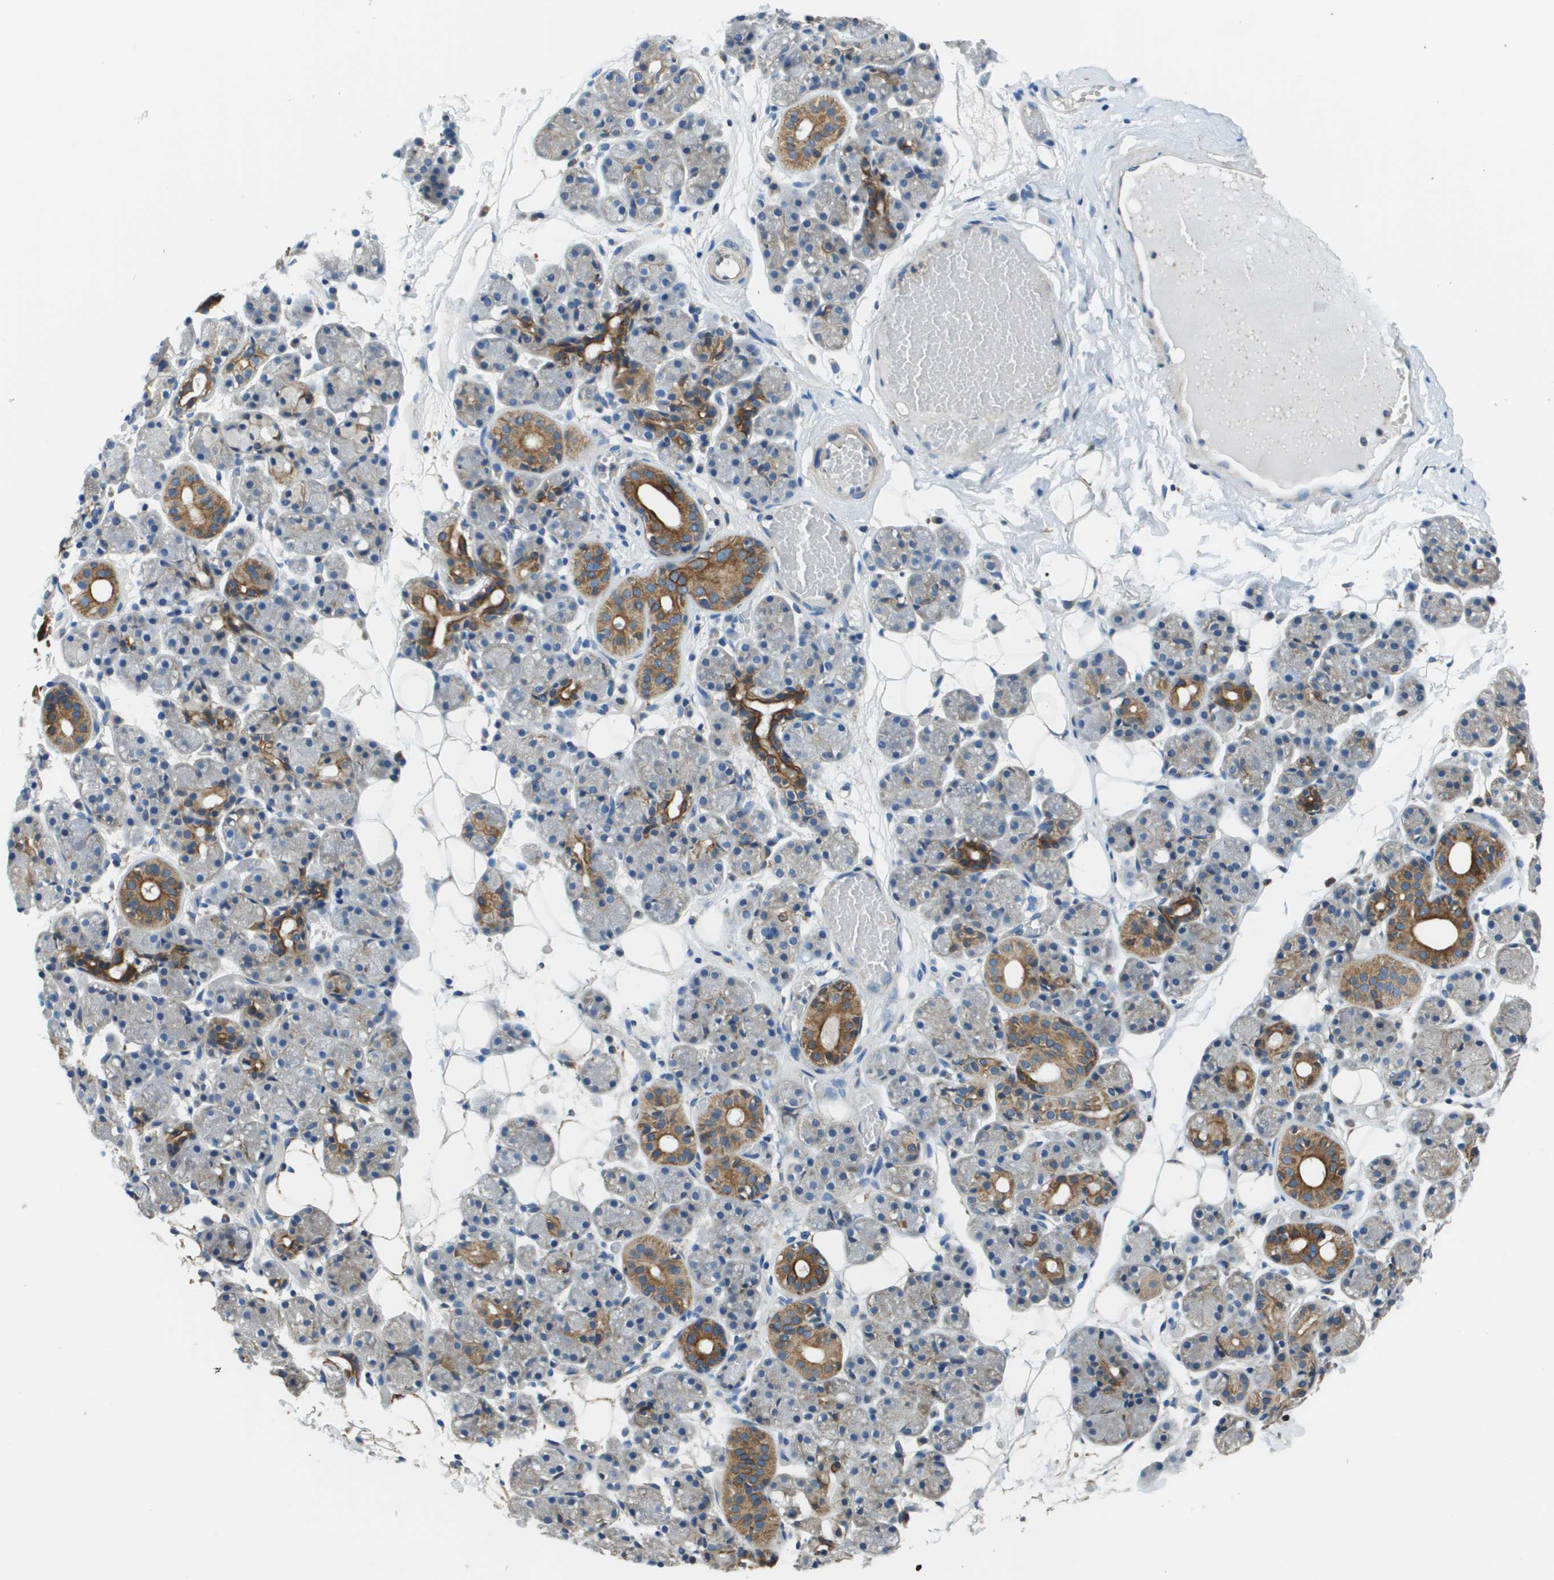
{"staining": {"intensity": "strong", "quantity": "25%-75%", "location": "cytoplasmic/membranous"}, "tissue": "salivary gland", "cell_type": "Glandular cells", "image_type": "normal", "snomed": [{"axis": "morphology", "description": "Normal tissue, NOS"}, {"axis": "topography", "description": "Salivary gland"}], "caption": "A histopathology image of human salivary gland stained for a protein displays strong cytoplasmic/membranous brown staining in glandular cells. The staining is performed using DAB (3,3'-diaminobenzidine) brown chromogen to label protein expression. The nuclei are counter-stained blue using hematoxylin.", "gene": "CNPY3", "patient": {"sex": "male", "age": 63}}